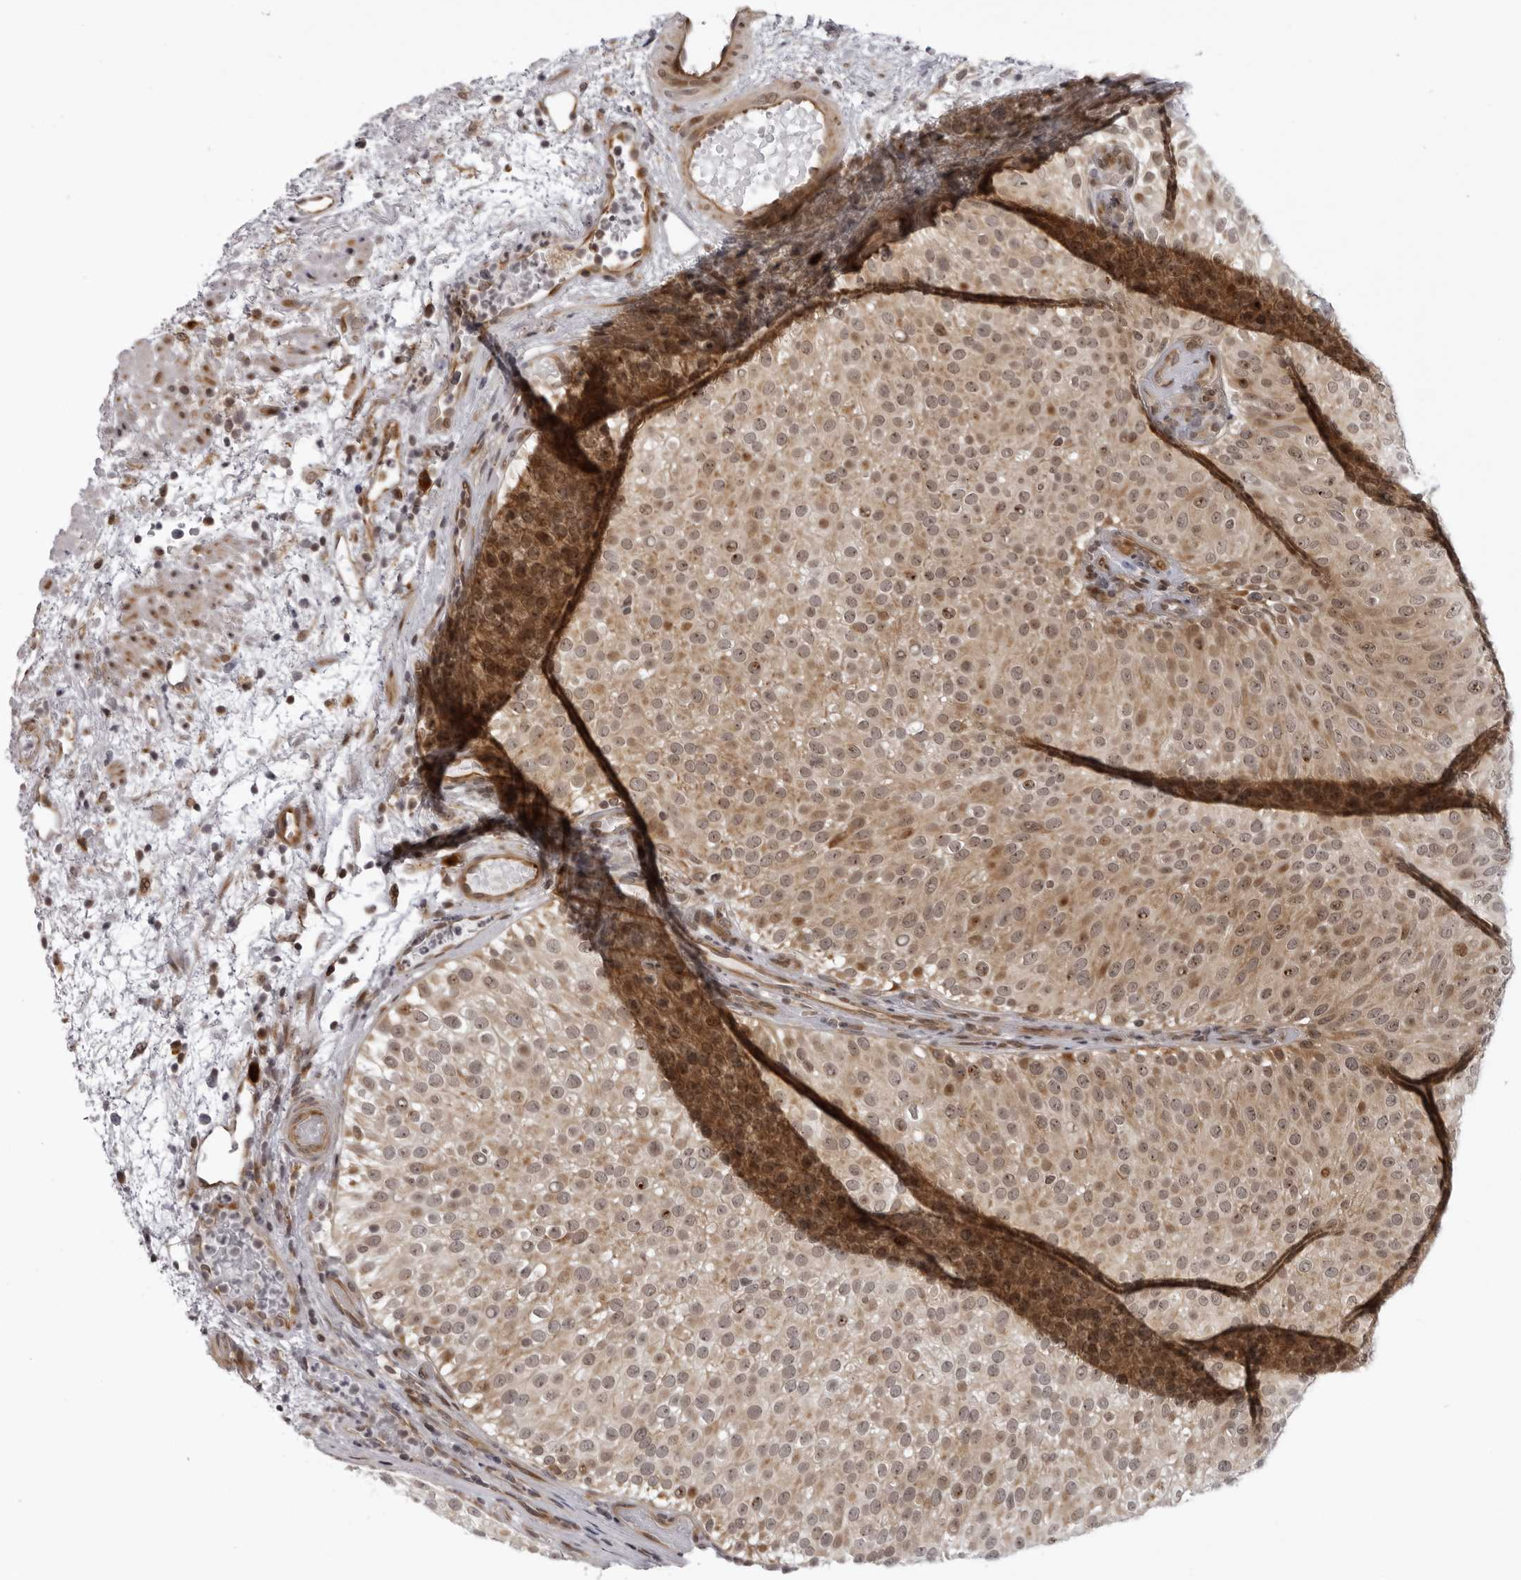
{"staining": {"intensity": "moderate", "quantity": ">75%", "location": "cytoplasmic/membranous,nuclear"}, "tissue": "urothelial cancer", "cell_type": "Tumor cells", "image_type": "cancer", "snomed": [{"axis": "morphology", "description": "Urothelial carcinoma, Low grade"}, {"axis": "topography", "description": "Urinary bladder"}], "caption": "Low-grade urothelial carcinoma stained with DAB (3,3'-diaminobenzidine) immunohistochemistry (IHC) reveals medium levels of moderate cytoplasmic/membranous and nuclear expression in about >75% of tumor cells.", "gene": "GCSAML", "patient": {"sex": "male", "age": 78}}